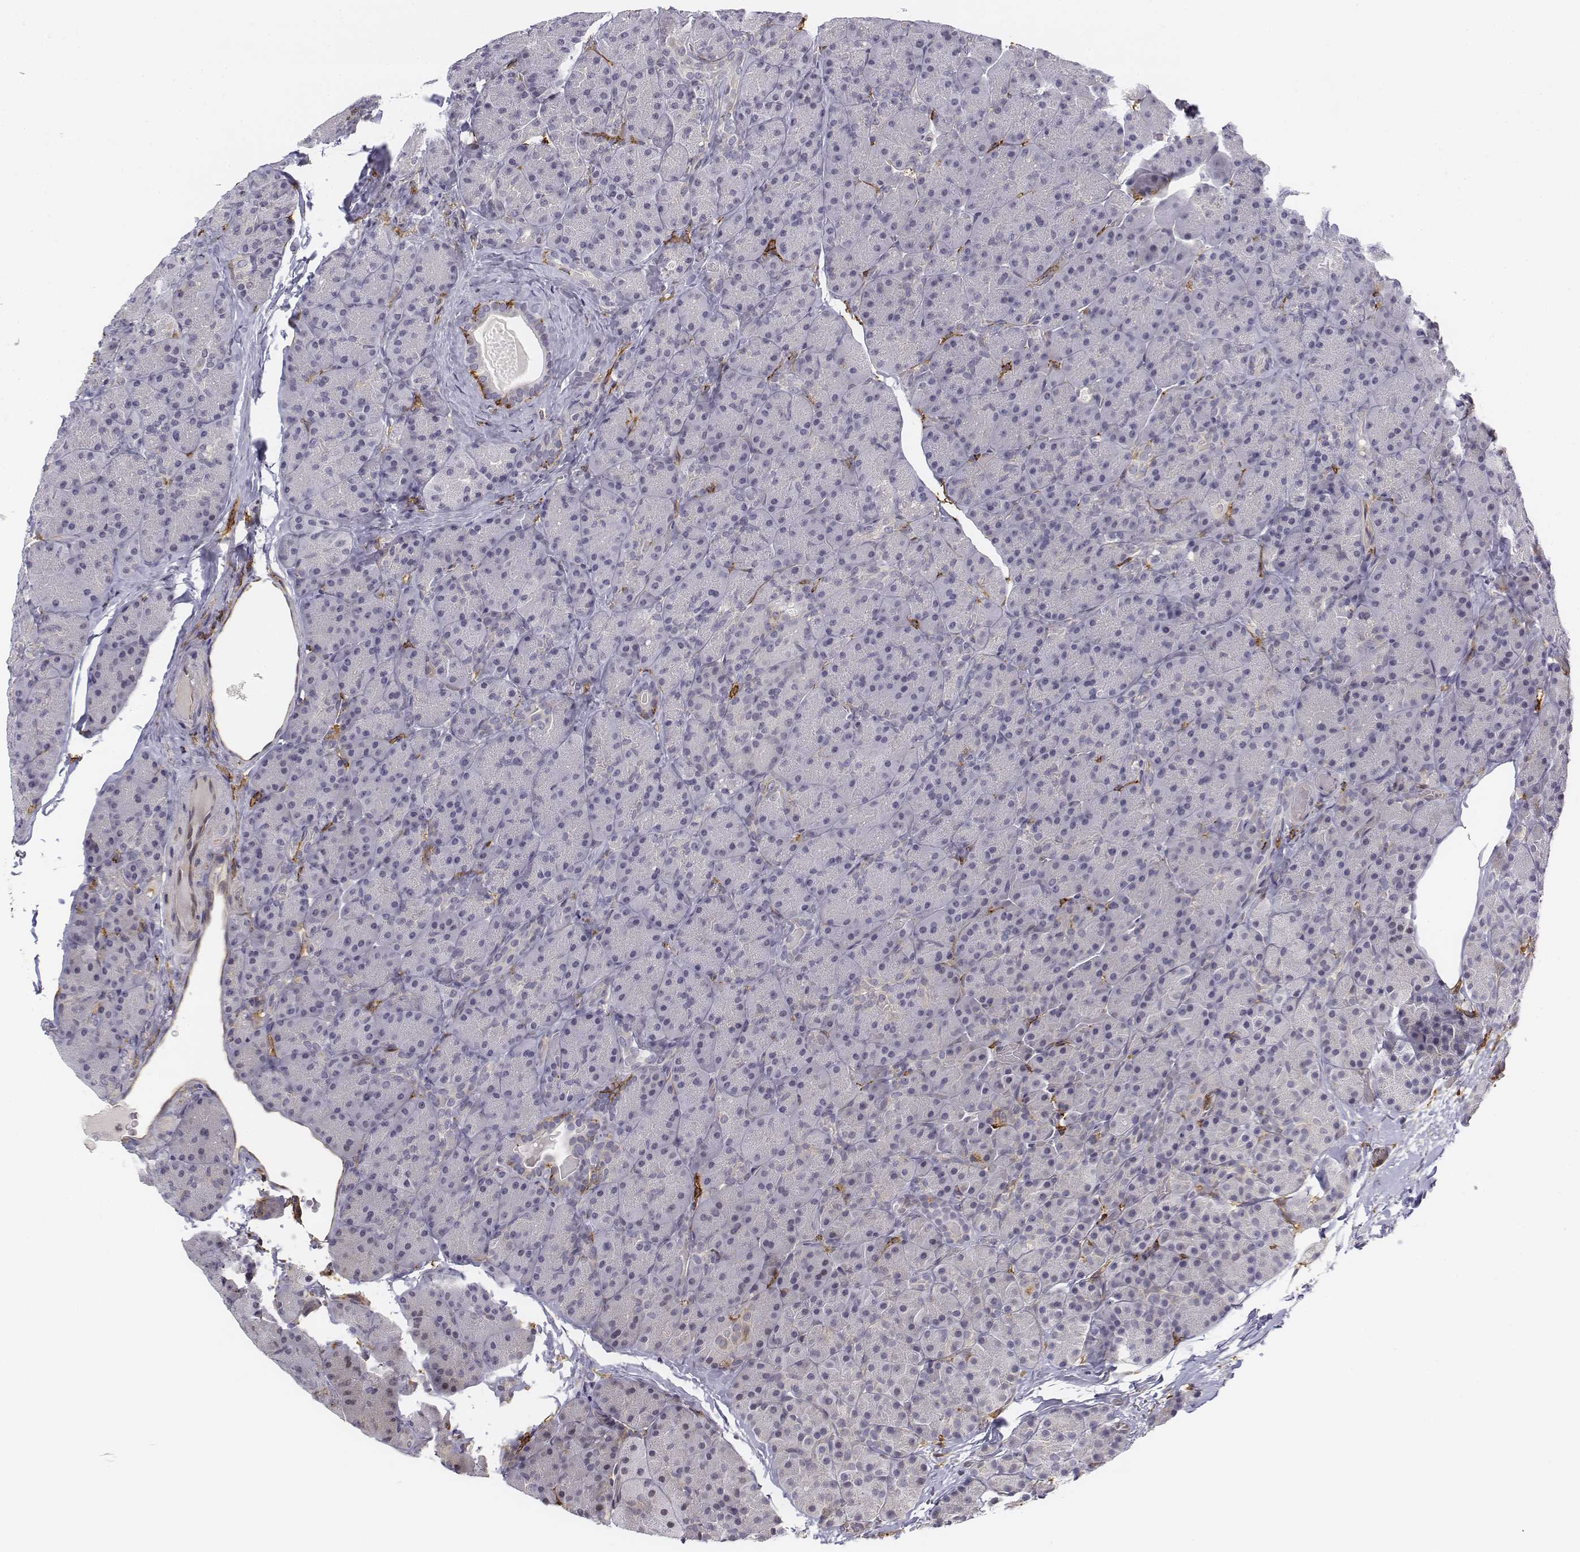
{"staining": {"intensity": "negative", "quantity": "none", "location": "none"}, "tissue": "pancreas", "cell_type": "Exocrine glandular cells", "image_type": "normal", "snomed": [{"axis": "morphology", "description": "Normal tissue, NOS"}, {"axis": "topography", "description": "Pancreas"}], "caption": "Micrograph shows no significant protein expression in exocrine glandular cells of normal pancreas. (DAB immunohistochemistry (IHC) with hematoxylin counter stain).", "gene": "CD14", "patient": {"sex": "male", "age": 57}}